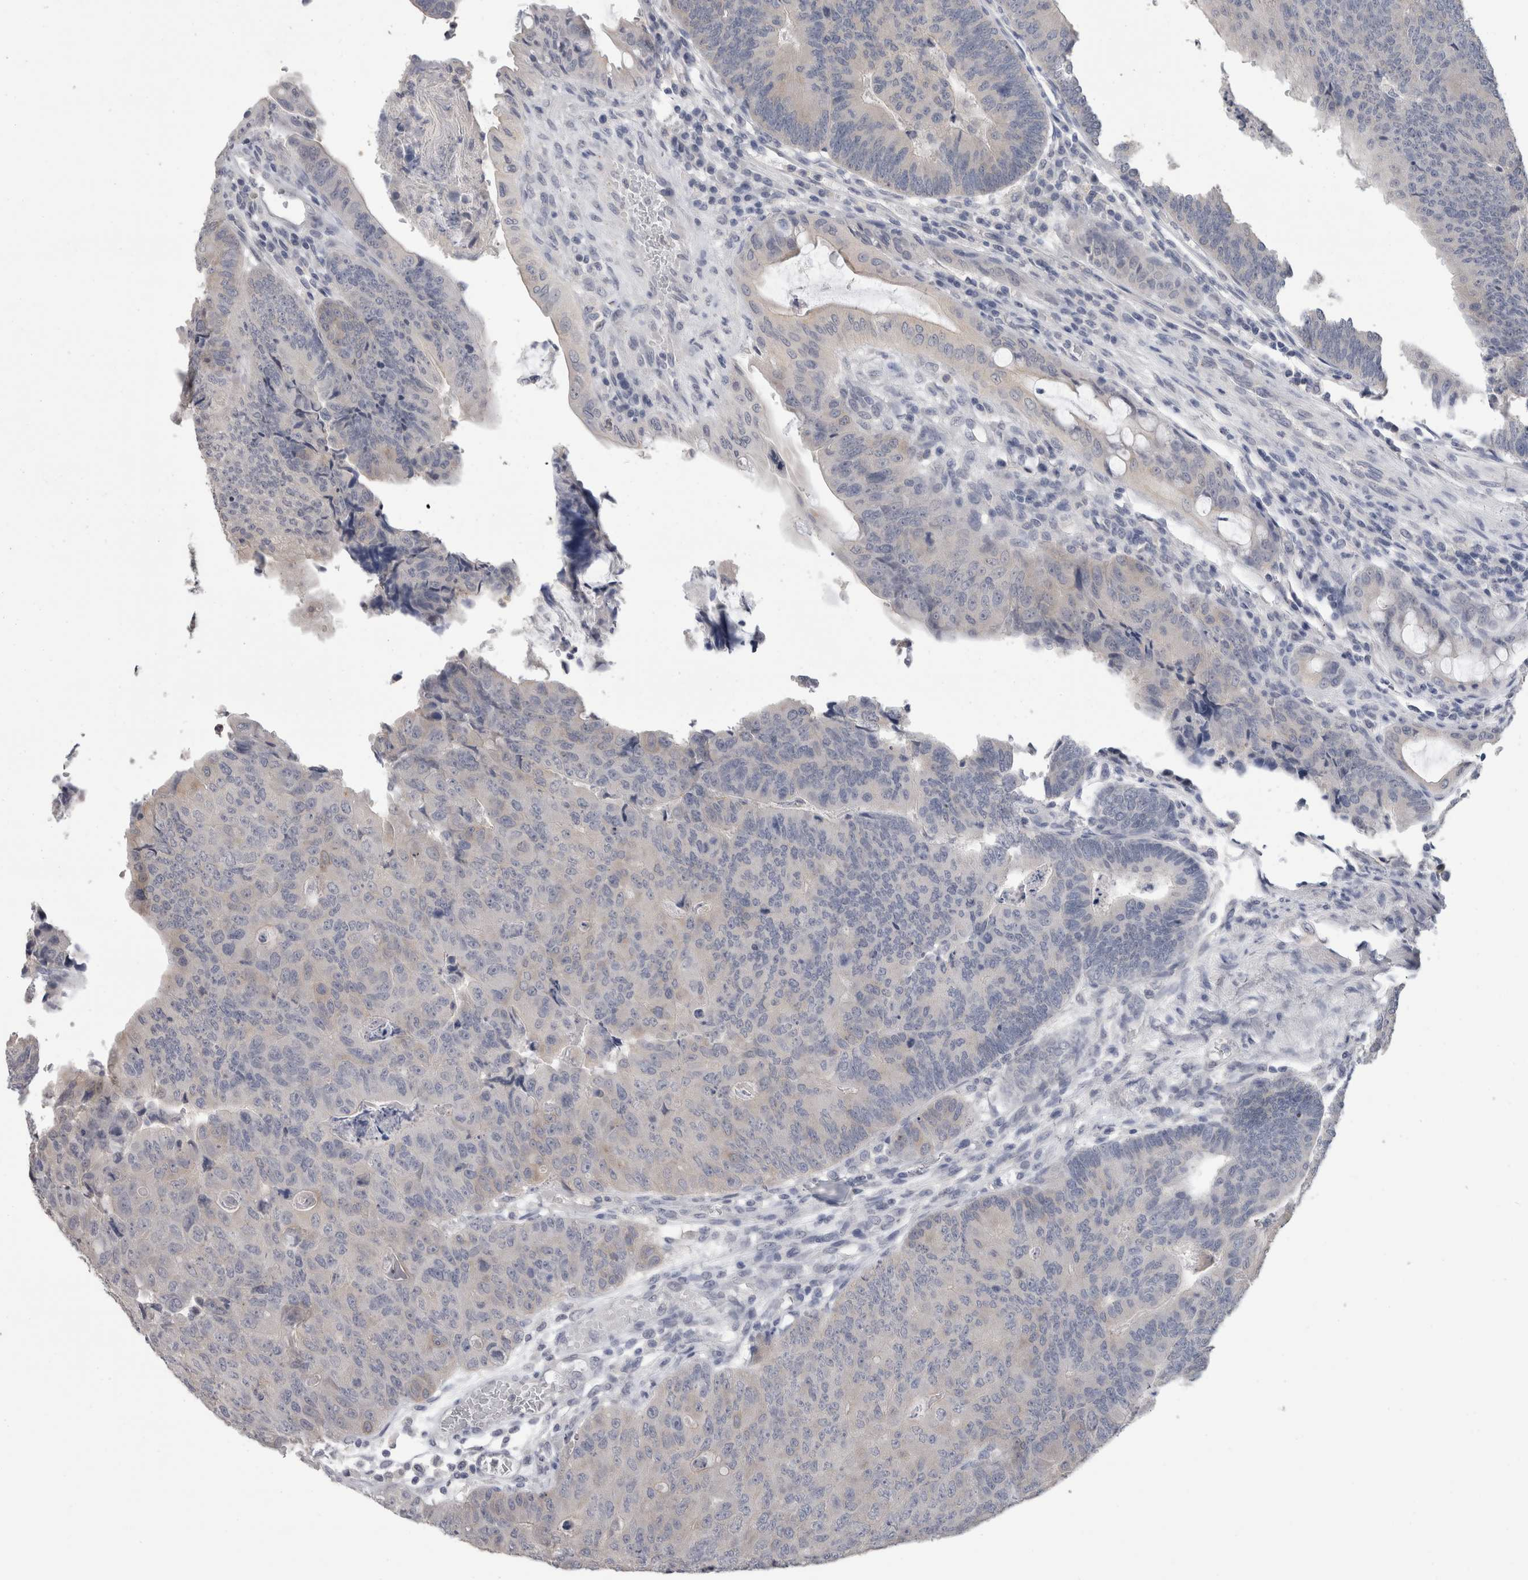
{"staining": {"intensity": "negative", "quantity": "none", "location": "none"}, "tissue": "colorectal cancer", "cell_type": "Tumor cells", "image_type": "cancer", "snomed": [{"axis": "morphology", "description": "Adenocarcinoma, NOS"}, {"axis": "topography", "description": "Colon"}], "caption": "This is a image of immunohistochemistry staining of colorectal cancer (adenocarcinoma), which shows no expression in tumor cells.", "gene": "FHOD3", "patient": {"sex": "female", "age": 67}}